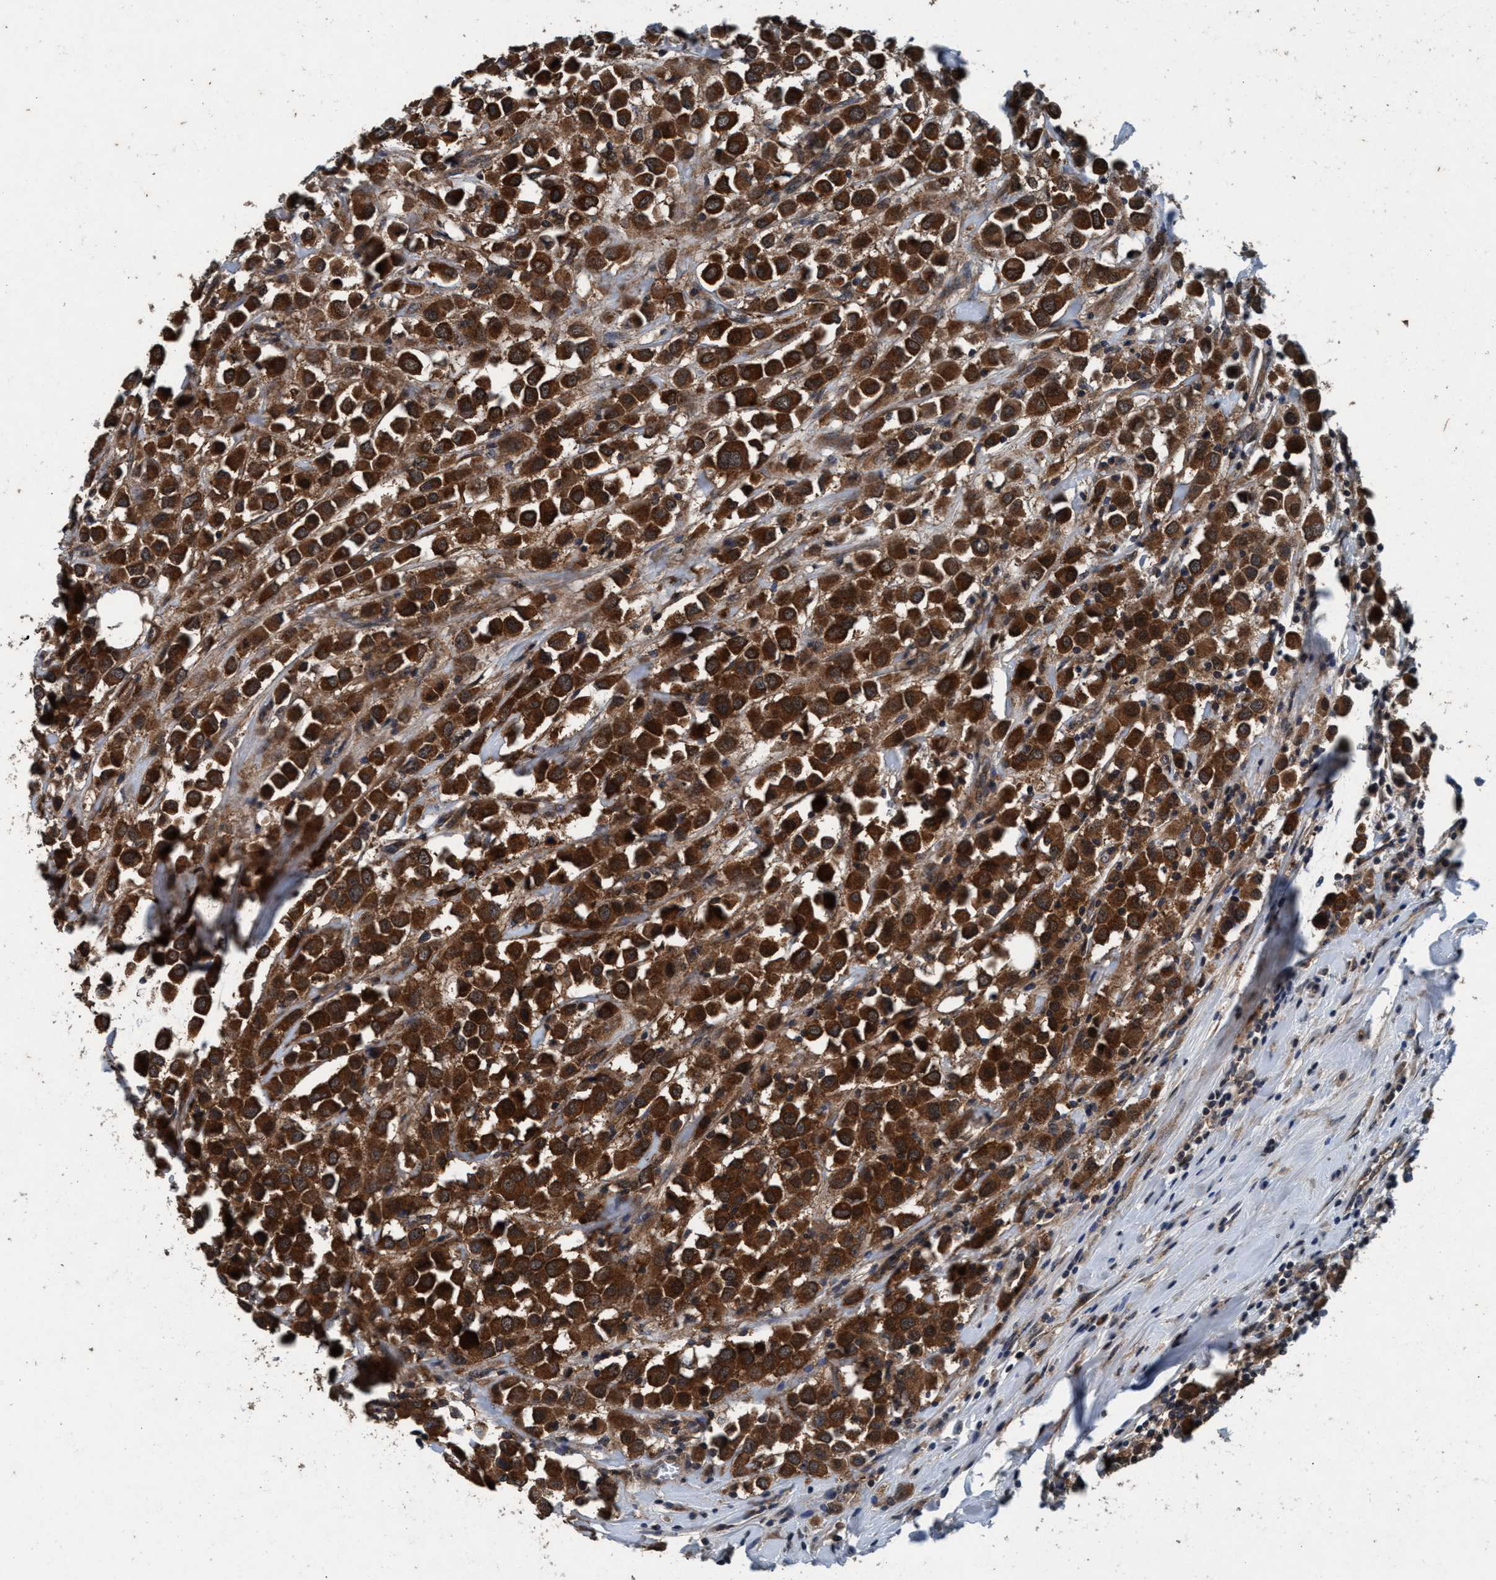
{"staining": {"intensity": "strong", "quantity": ">75%", "location": "cytoplasmic/membranous"}, "tissue": "breast cancer", "cell_type": "Tumor cells", "image_type": "cancer", "snomed": [{"axis": "morphology", "description": "Duct carcinoma"}, {"axis": "topography", "description": "Breast"}], "caption": "Human breast cancer (invasive ductal carcinoma) stained with a brown dye shows strong cytoplasmic/membranous positive positivity in about >75% of tumor cells.", "gene": "AKT1S1", "patient": {"sex": "female", "age": 61}}